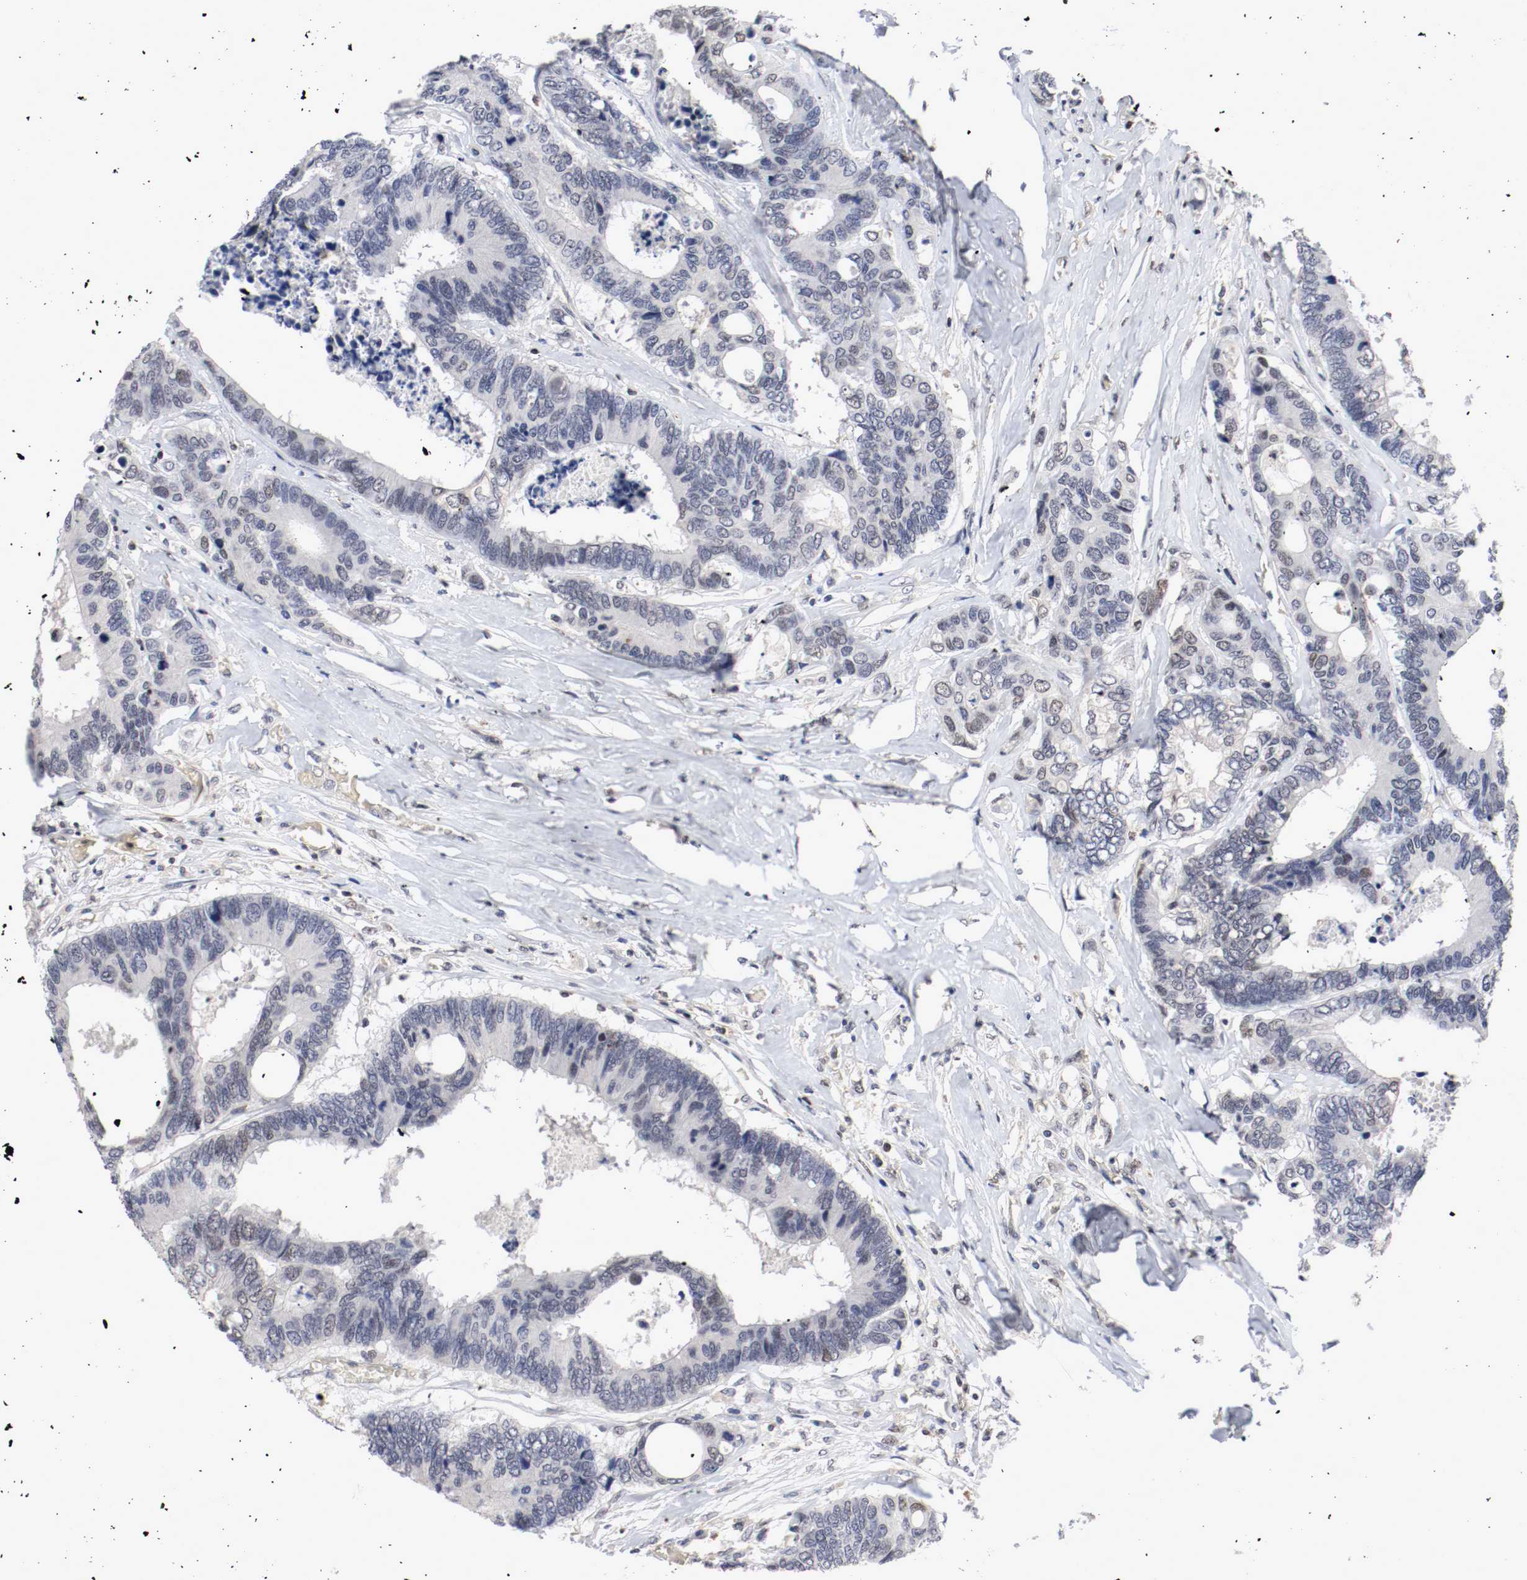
{"staining": {"intensity": "negative", "quantity": "none", "location": "none"}, "tissue": "colorectal cancer", "cell_type": "Tumor cells", "image_type": "cancer", "snomed": [{"axis": "morphology", "description": "Adenocarcinoma, NOS"}, {"axis": "topography", "description": "Rectum"}], "caption": "Immunohistochemical staining of human colorectal adenocarcinoma shows no significant staining in tumor cells.", "gene": "JUND", "patient": {"sex": "male", "age": 55}}